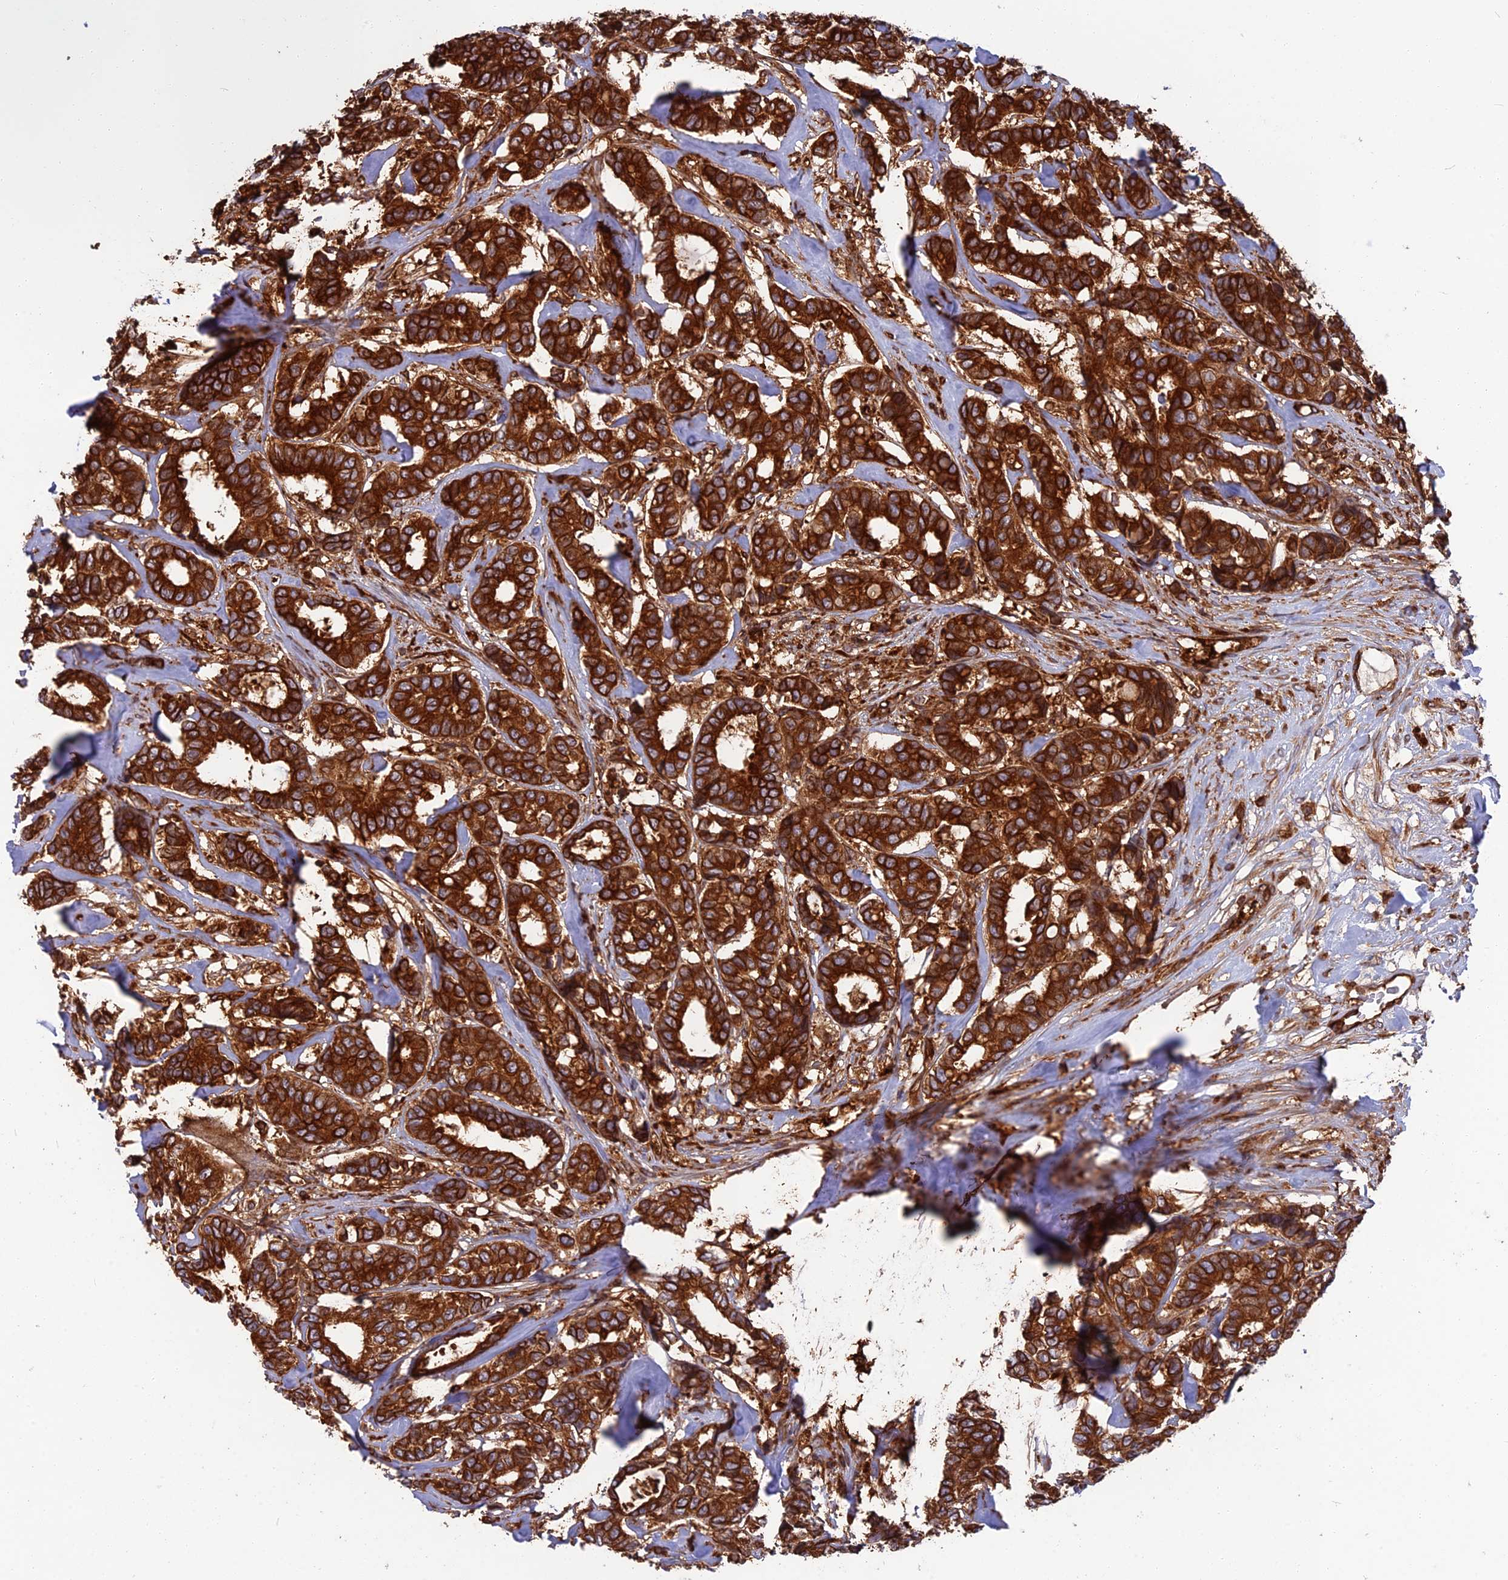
{"staining": {"intensity": "strong", "quantity": ">75%", "location": "cytoplasmic/membranous"}, "tissue": "breast cancer", "cell_type": "Tumor cells", "image_type": "cancer", "snomed": [{"axis": "morphology", "description": "Duct carcinoma"}, {"axis": "topography", "description": "Breast"}], "caption": "Brown immunohistochemical staining in breast invasive ductal carcinoma displays strong cytoplasmic/membranous expression in approximately >75% of tumor cells.", "gene": "WDR1", "patient": {"sex": "female", "age": 87}}